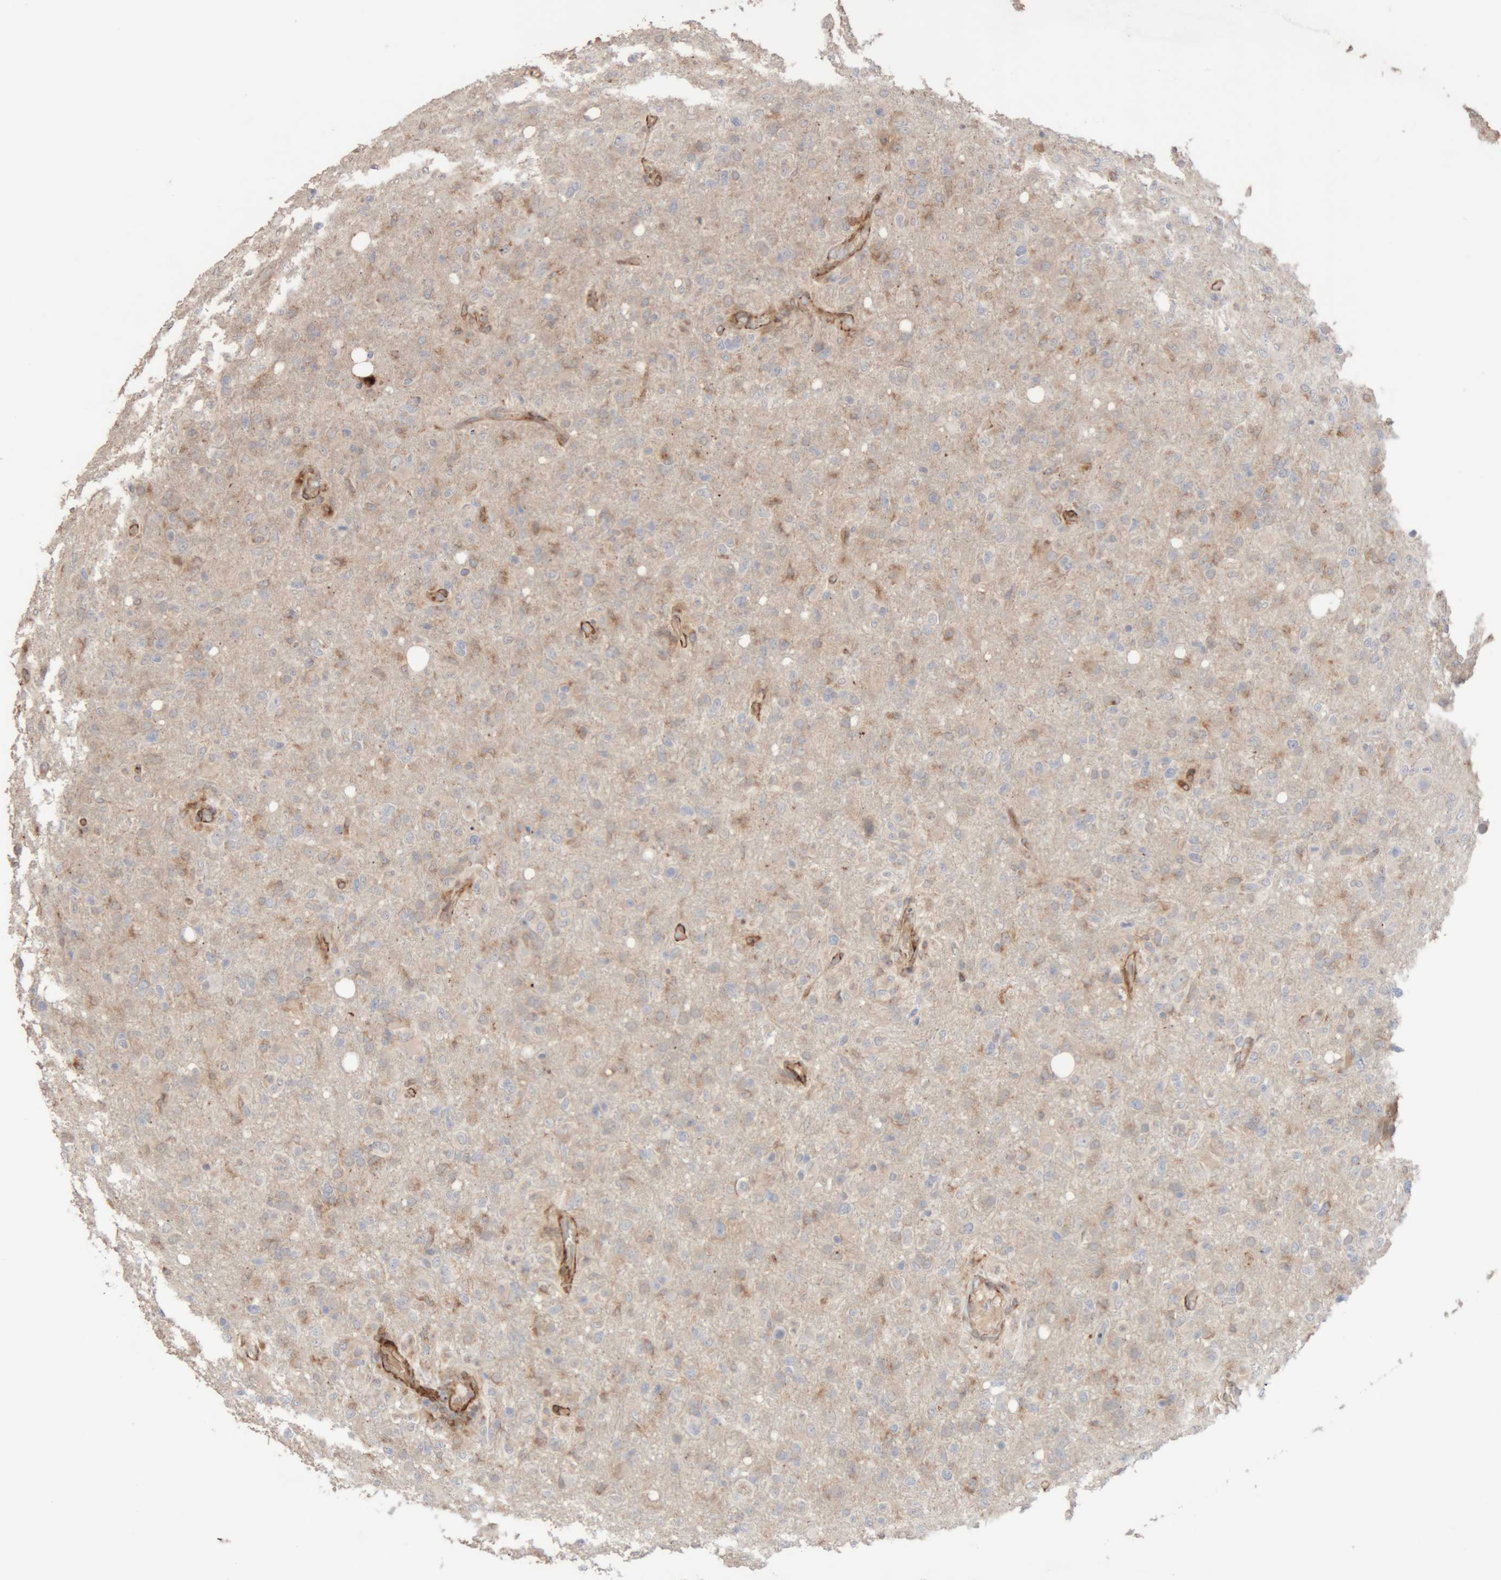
{"staining": {"intensity": "negative", "quantity": "none", "location": "none"}, "tissue": "glioma", "cell_type": "Tumor cells", "image_type": "cancer", "snomed": [{"axis": "morphology", "description": "Glioma, malignant, High grade"}, {"axis": "topography", "description": "Brain"}], "caption": "There is no significant staining in tumor cells of malignant high-grade glioma. (Stains: DAB immunohistochemistry (IHC) with hematoxylin counter stain, Microscopy: brightfield microscopy at high magnification).", "gene": "RAB32", "patient": {"sex": "female", "age": 57}}